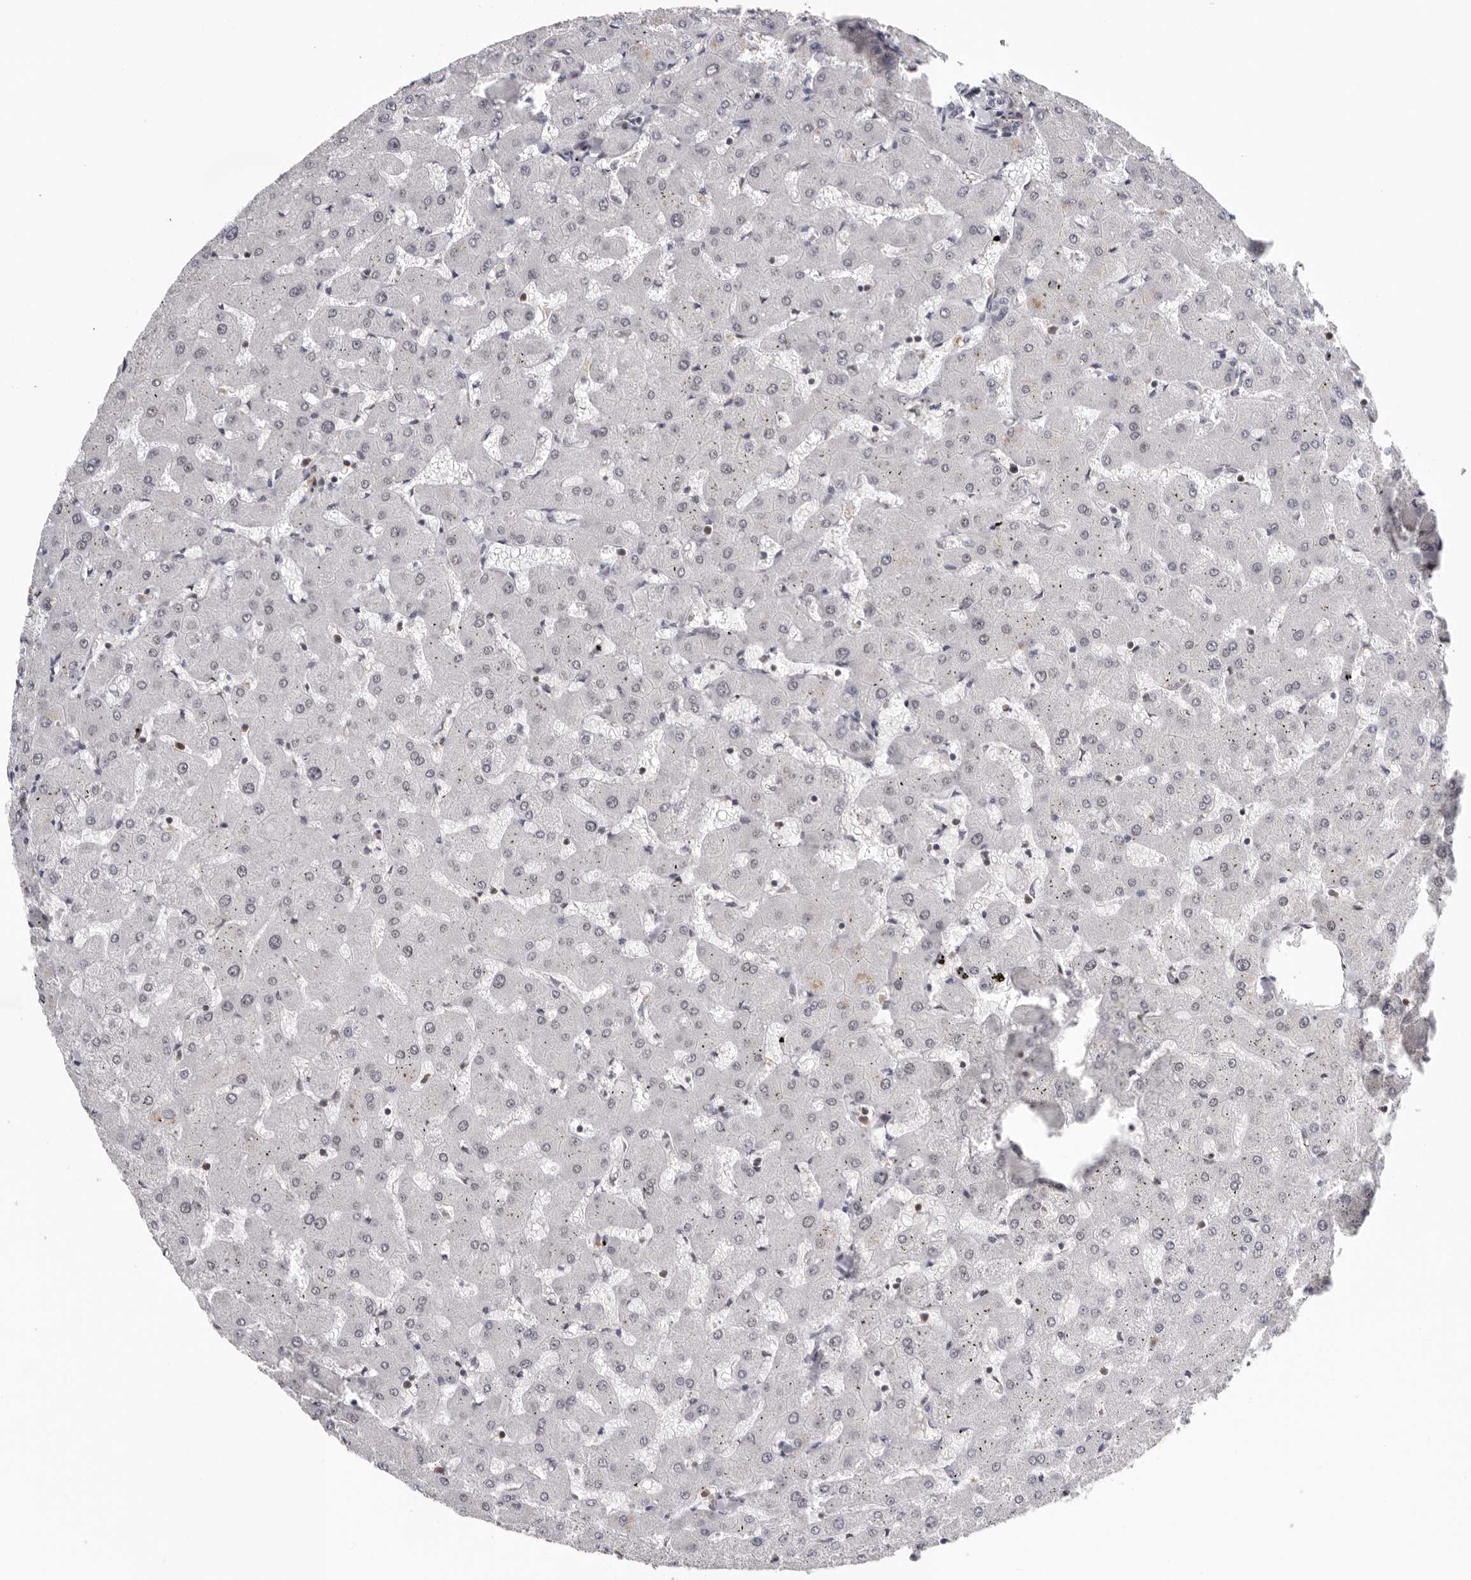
{"staining": {"intensity": "negative", "quantity": "none", "location": "none"}, "tissue": "liver", "cell_type": "Cholangiocytes", "image_type": "normal", "snomed": [{"axis": "morphology", "description": "Normal tissue, NOS"}, {"axis": "topography", "description": "Liver"}], "caption": "IHC image of normal liver: liver stained with DAB (3,3'-diaminobenzidine) exhibits no significant protein positivity in cholangiocytes.", "gene": "KIF2B", "patient": {"sex": "female", "age": 63}}